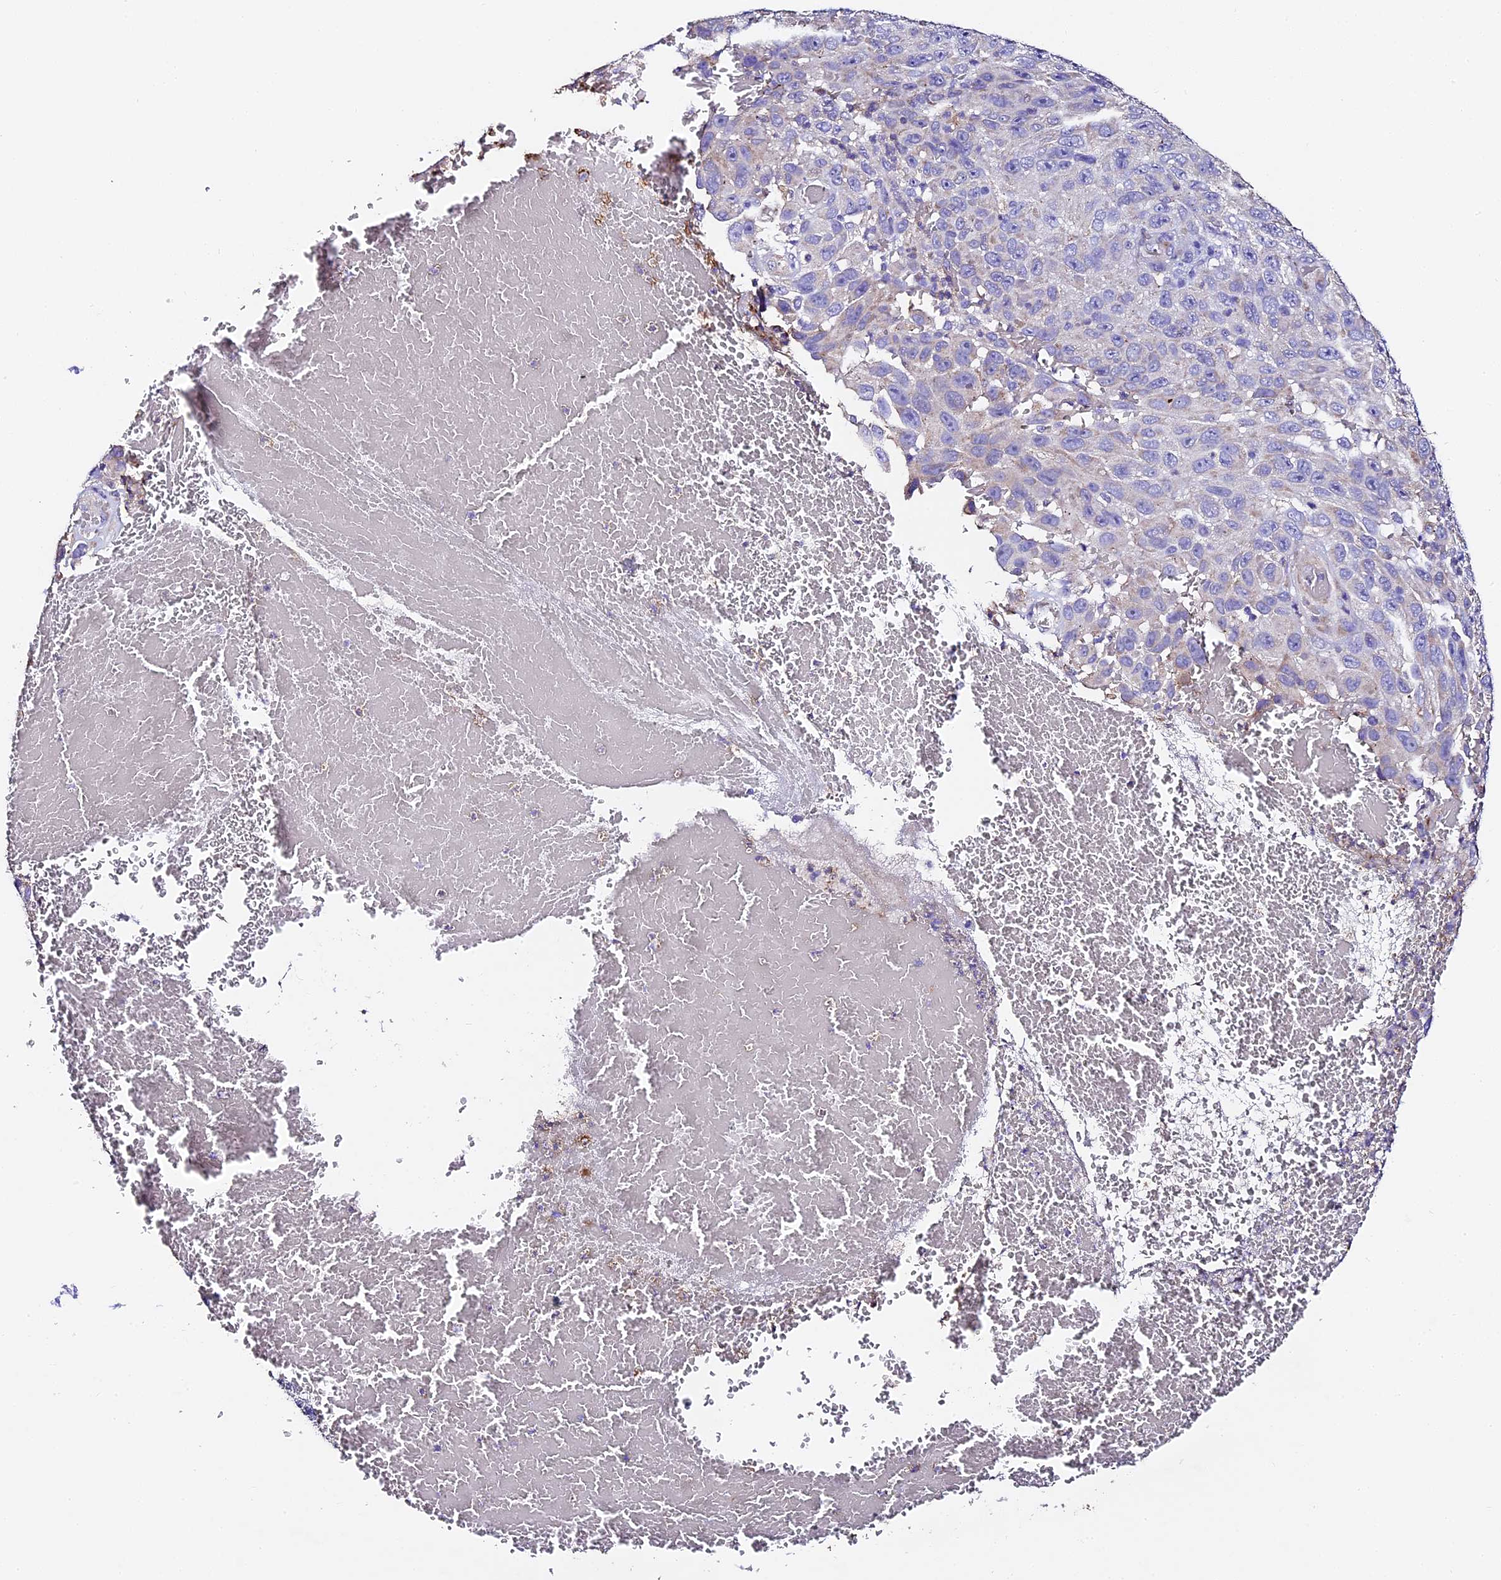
{"staining": {"intensity": "negative", "quantity": "none", "location": "none"}, "tissue": "melanoma", "cell_type": "Tumor cells", "image_type": "cancer", "snomed": [{"axis": "morphology", "description": "Normal tissue, NOS"}, {"axis": "morphology", "description": "Malignant melanoma, NOS"}, {"axis": "topography", "description": "Skin"}], "caption": "Immunohistochemistry (IHC) image of melanoma stained for a protein (brown), which shows no staining in tumor cells.", "gene": "FREM3", "patient": {"sex": "female", "age": 96}}